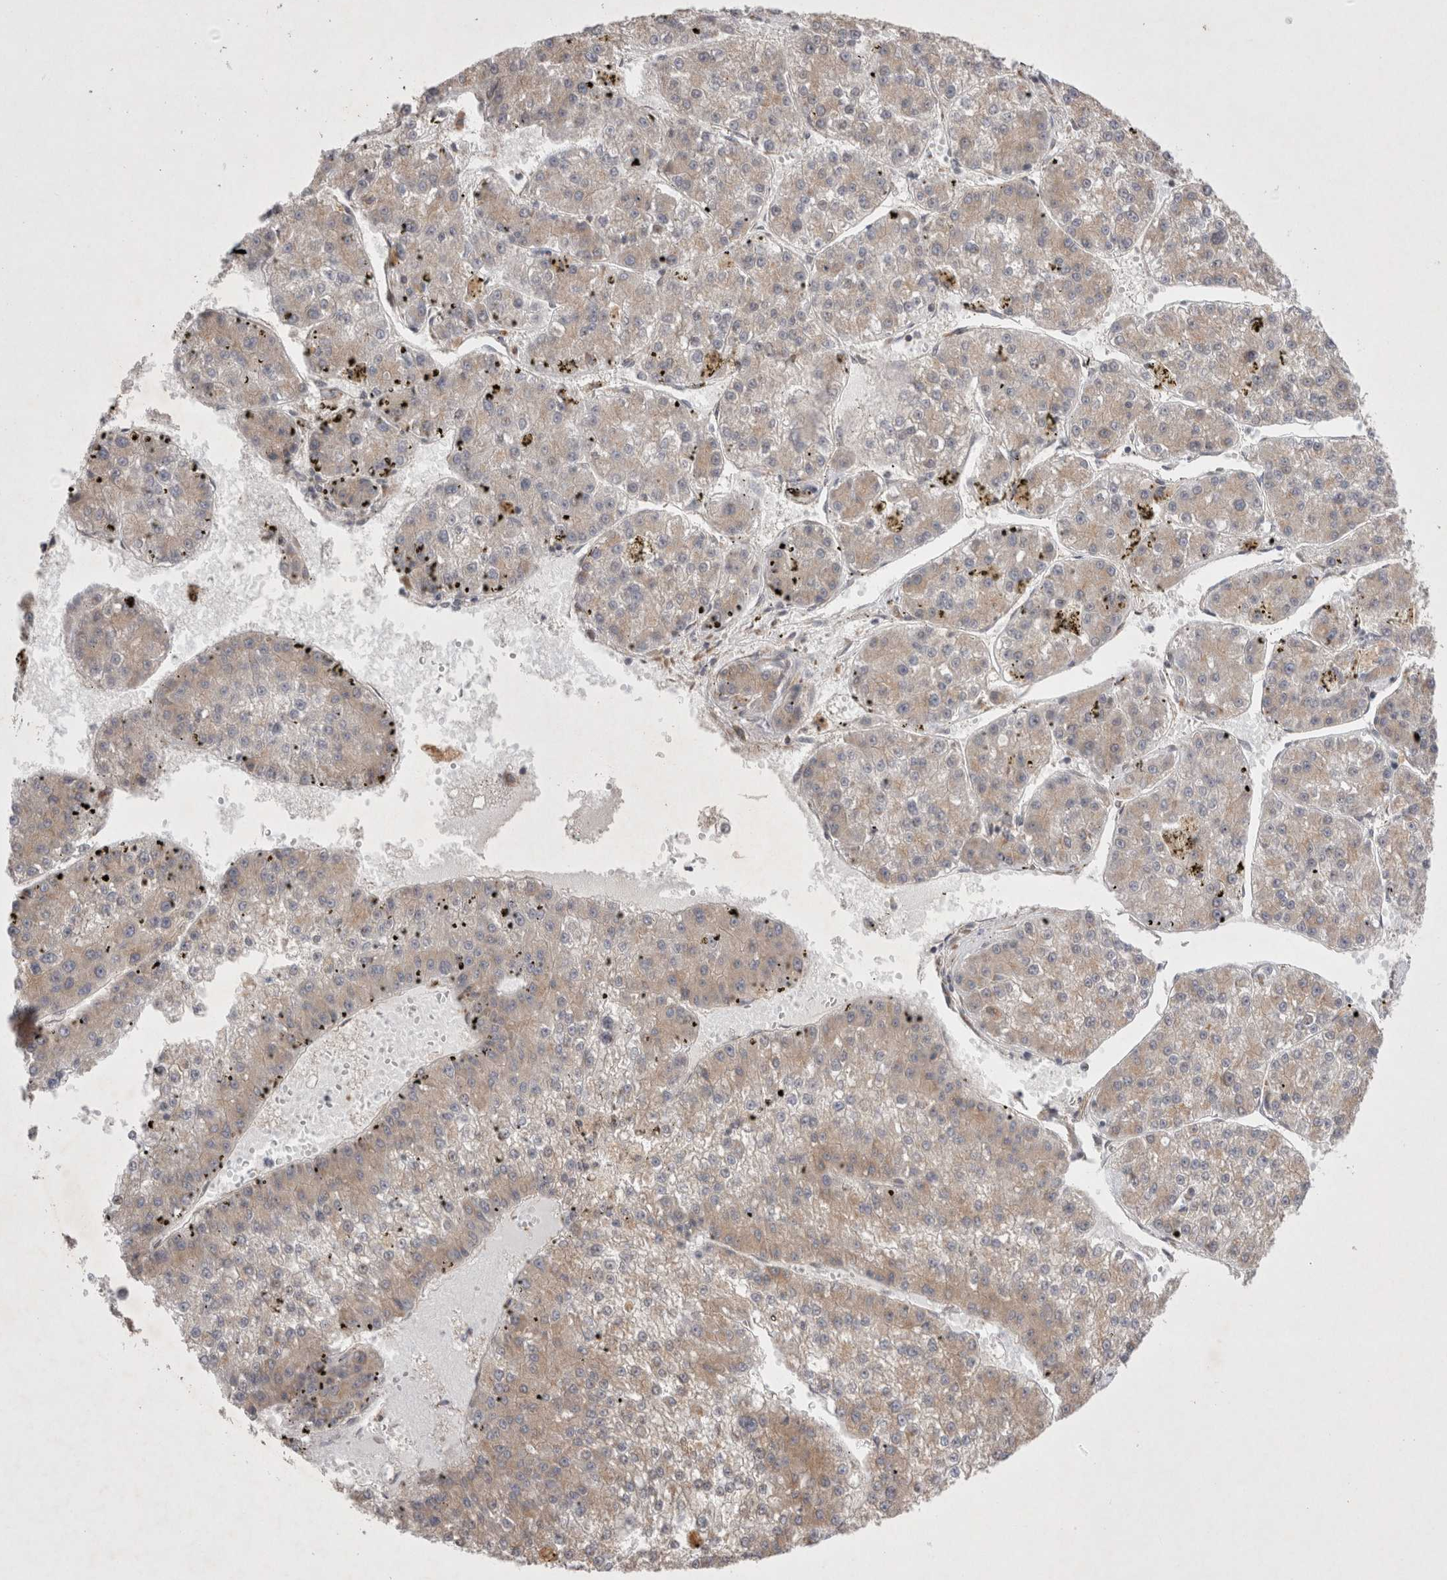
{"staining": {"intensity": "weak", "quantity": ">75%", "location": "cytoplasmic/membranous"}, "tissue": "liver cancer", "cell_type": "Tumor cells", "image_type": "cancer", "snomed": [{"axis": "morphology", "description": "Carcinoma, Hepatocellular, NOS"}, {"axis": "topography", "description": "Liver"}], "caption": "A brown stain shows weak cytoplasmic/membranous expression of a protein in liver hepatocellular carcinoma tumor cells.", "gene": "NPC1", "patient": {"sex": "female", "age": 73}}